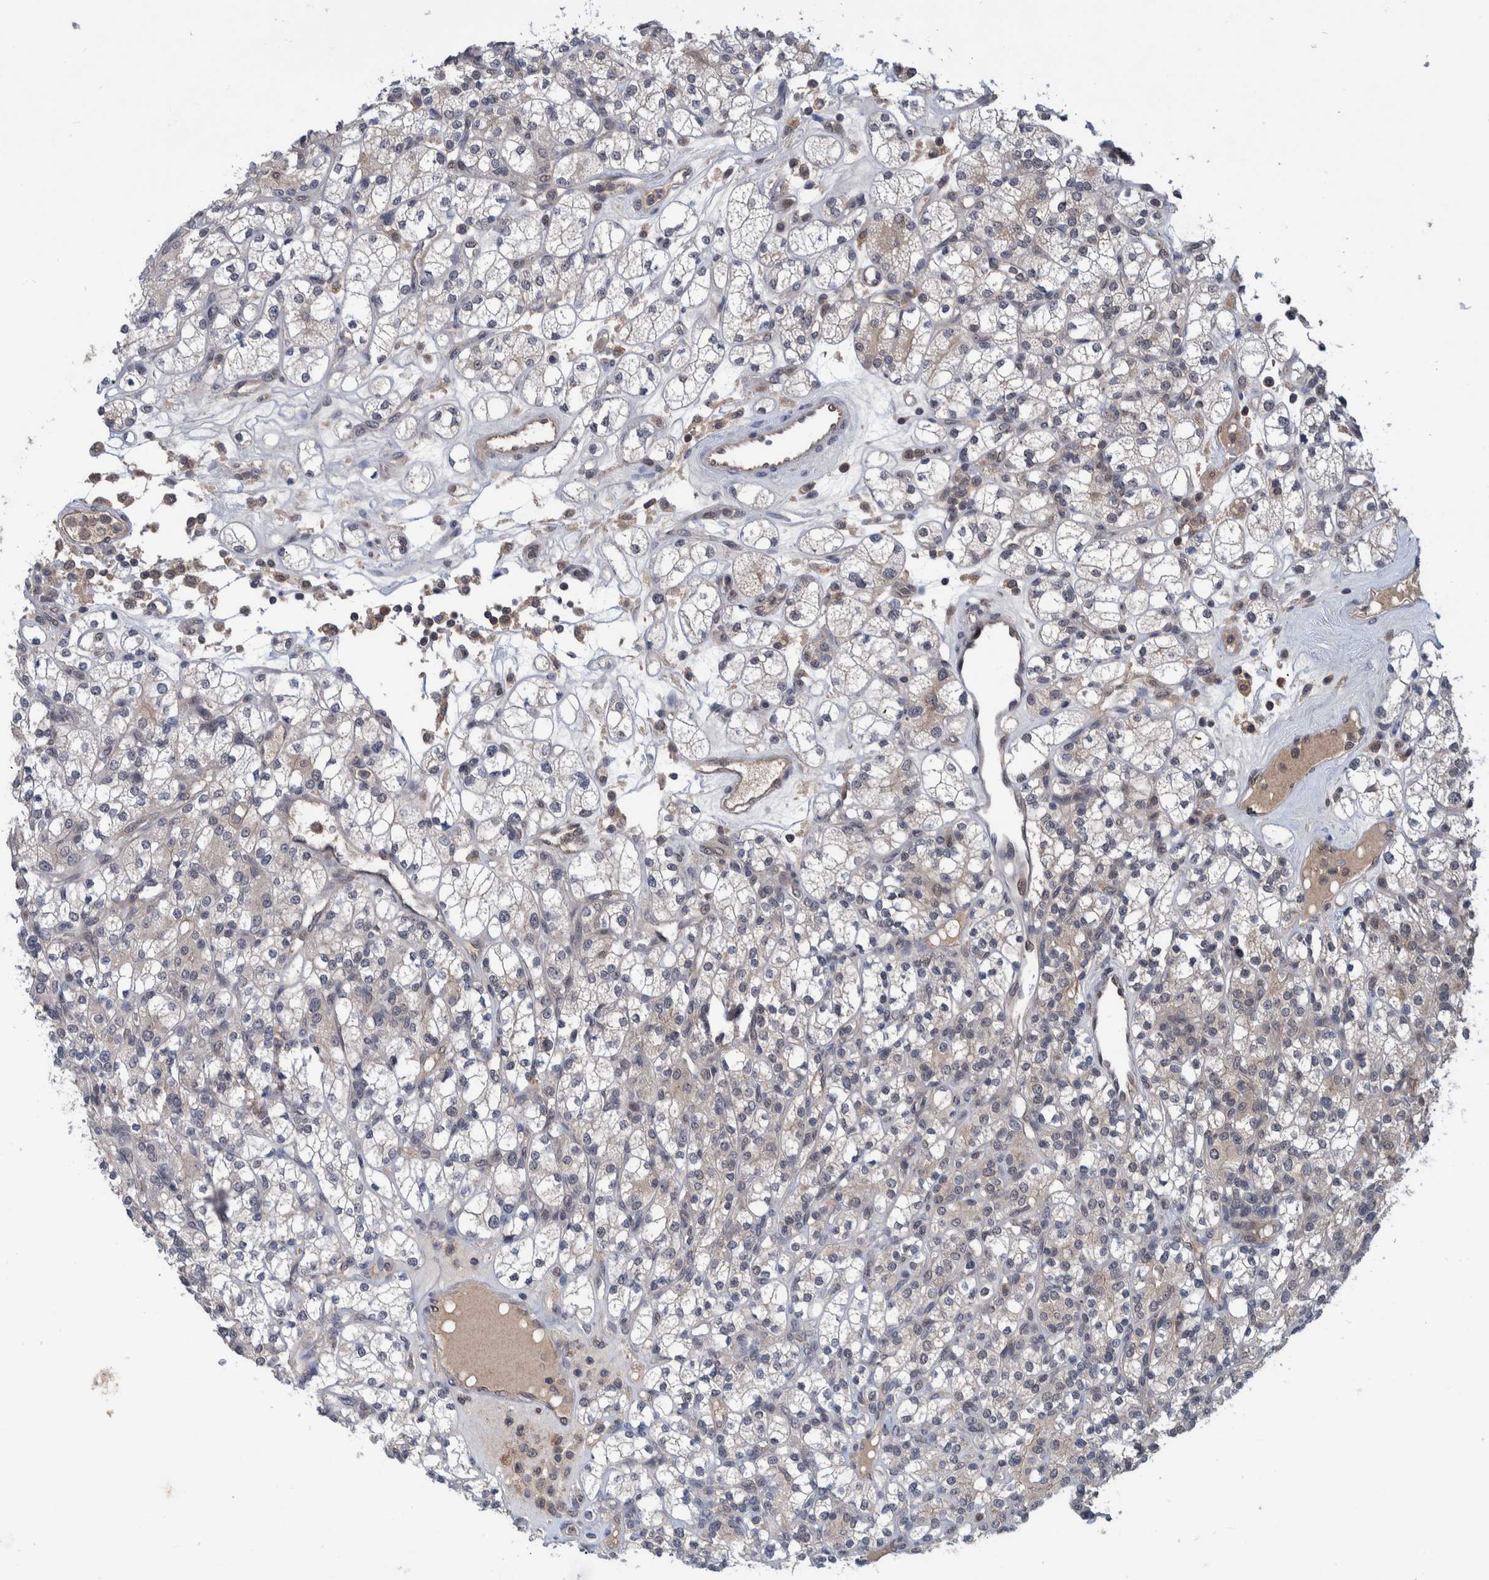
{"staining": {"intensity": "negative", "quantity": "none", "location": "none"}, "tissue": "renal cancer", "cell_type": "Tumor cells", "image_type": "cancer", "snomed": [{"axis": "morphology", "description": "Adenocarcinoma, NOS"}, {"axis": "topography", "description": "Kidney"}], "caption": "A high-resolution micrograph shows IHC staining of renal cancer (adenocarcinoma), which reveals no significant positivity in tumor cells. The staining was performed using DAB (3,3'-diaminobenzidine) to visualize the protein expression in brown, while the nuclei were stained in blue with hematoxylin (Magnification: 20x).", "gene": "PLPBP", "patient": {"sex": "male", "age": 77}}